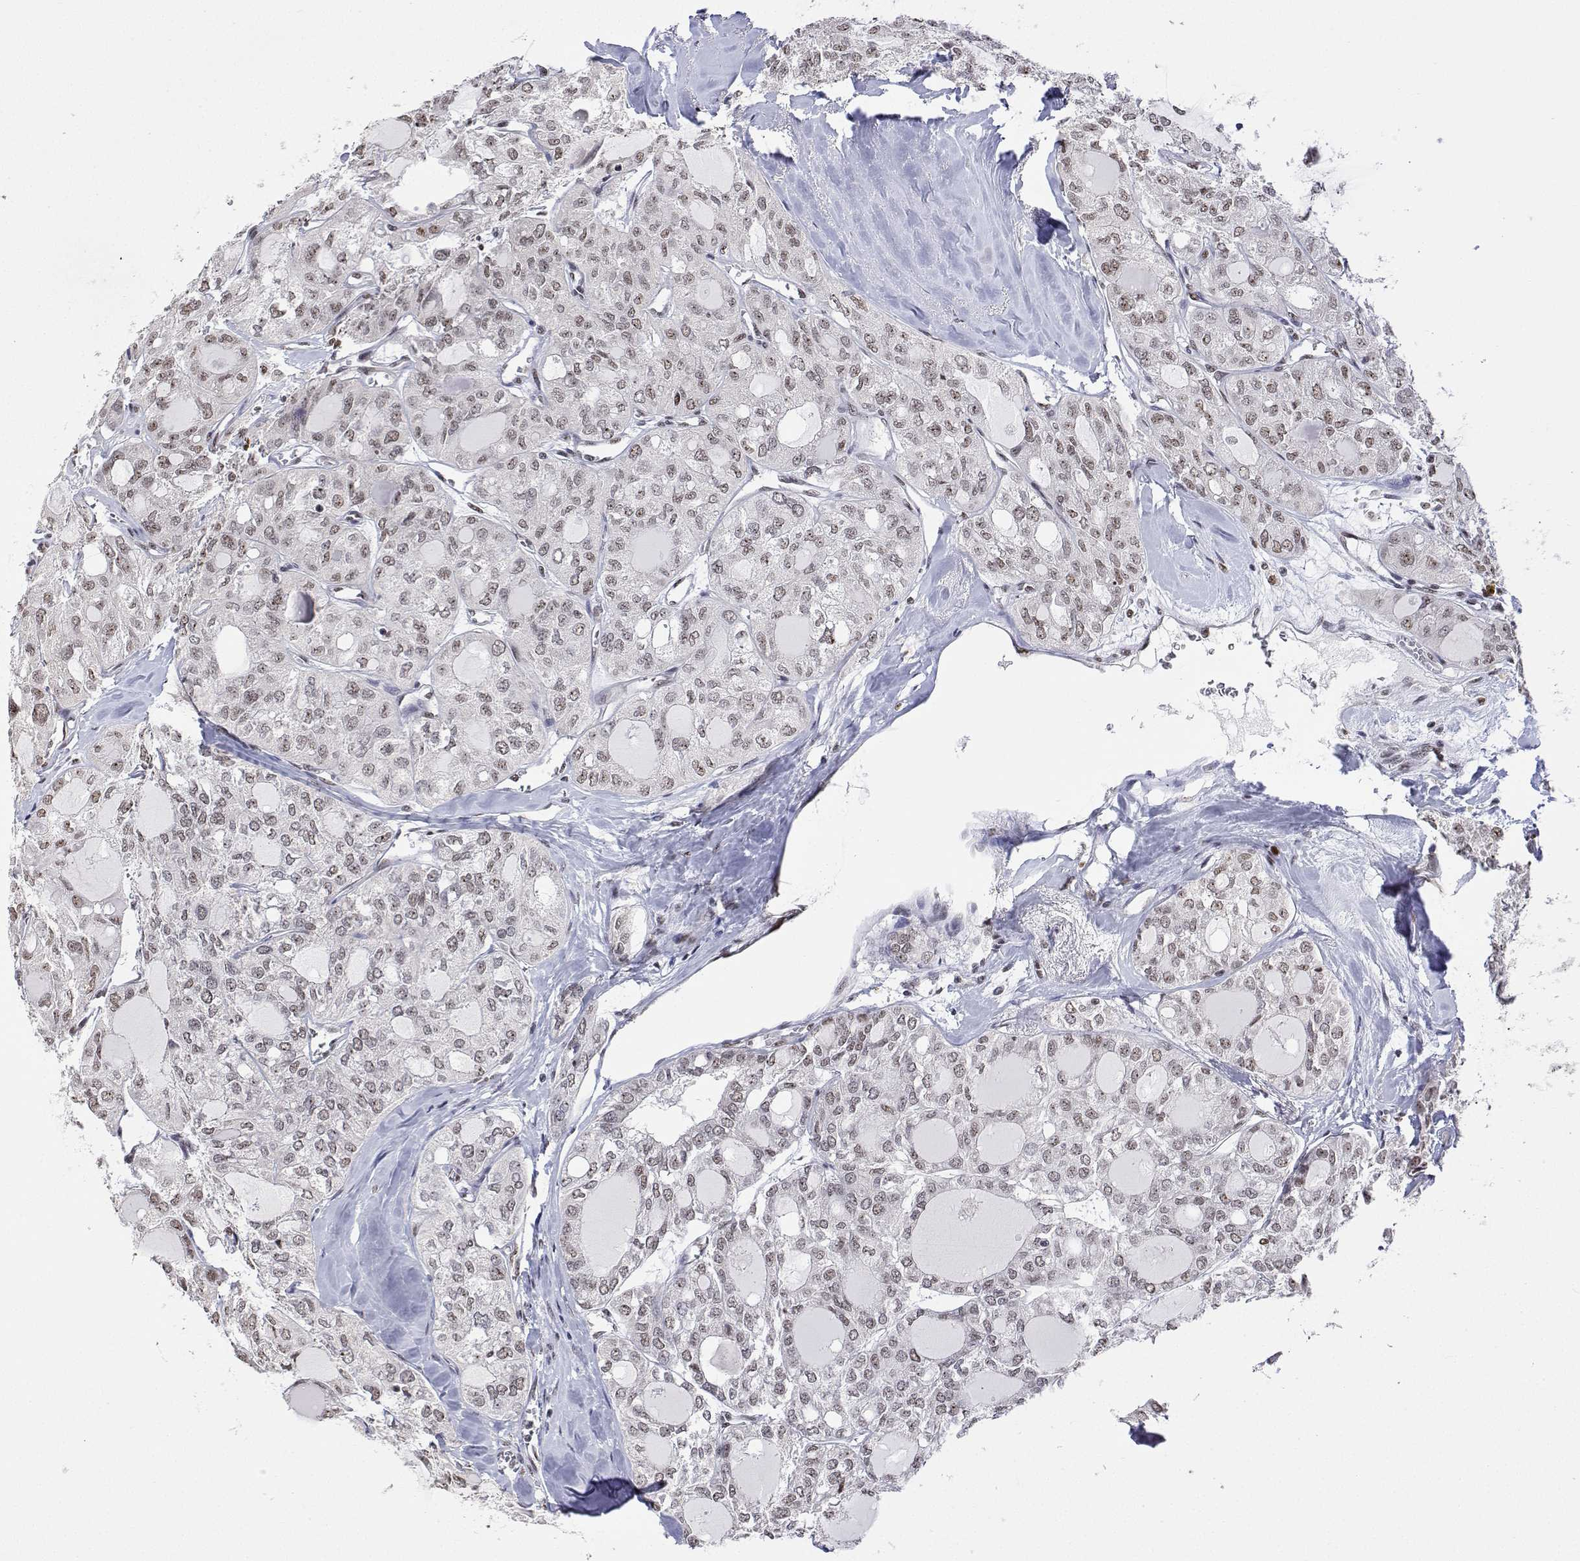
{"staining": {"intensity": "weak", "quantity": "25%-75%", "location": "nuclear"}, "tissue": "thyroid cancer", "cell_type": "Tumor cells", "image_type": "cancer", "snomed": [{"axis": "morphology", "description": "Follicular adenoma carcinoma, NOS"}, {"axis": "topography", "description": "Thyroid gland"}], "caption": "Human thyroid cancer stained for a protein (brown) exhibits weak nuclear positive staining in about 25%-75% of tumor cells.", "gene": "ADAR", "patient": {"sex": "male", "age": 75}}